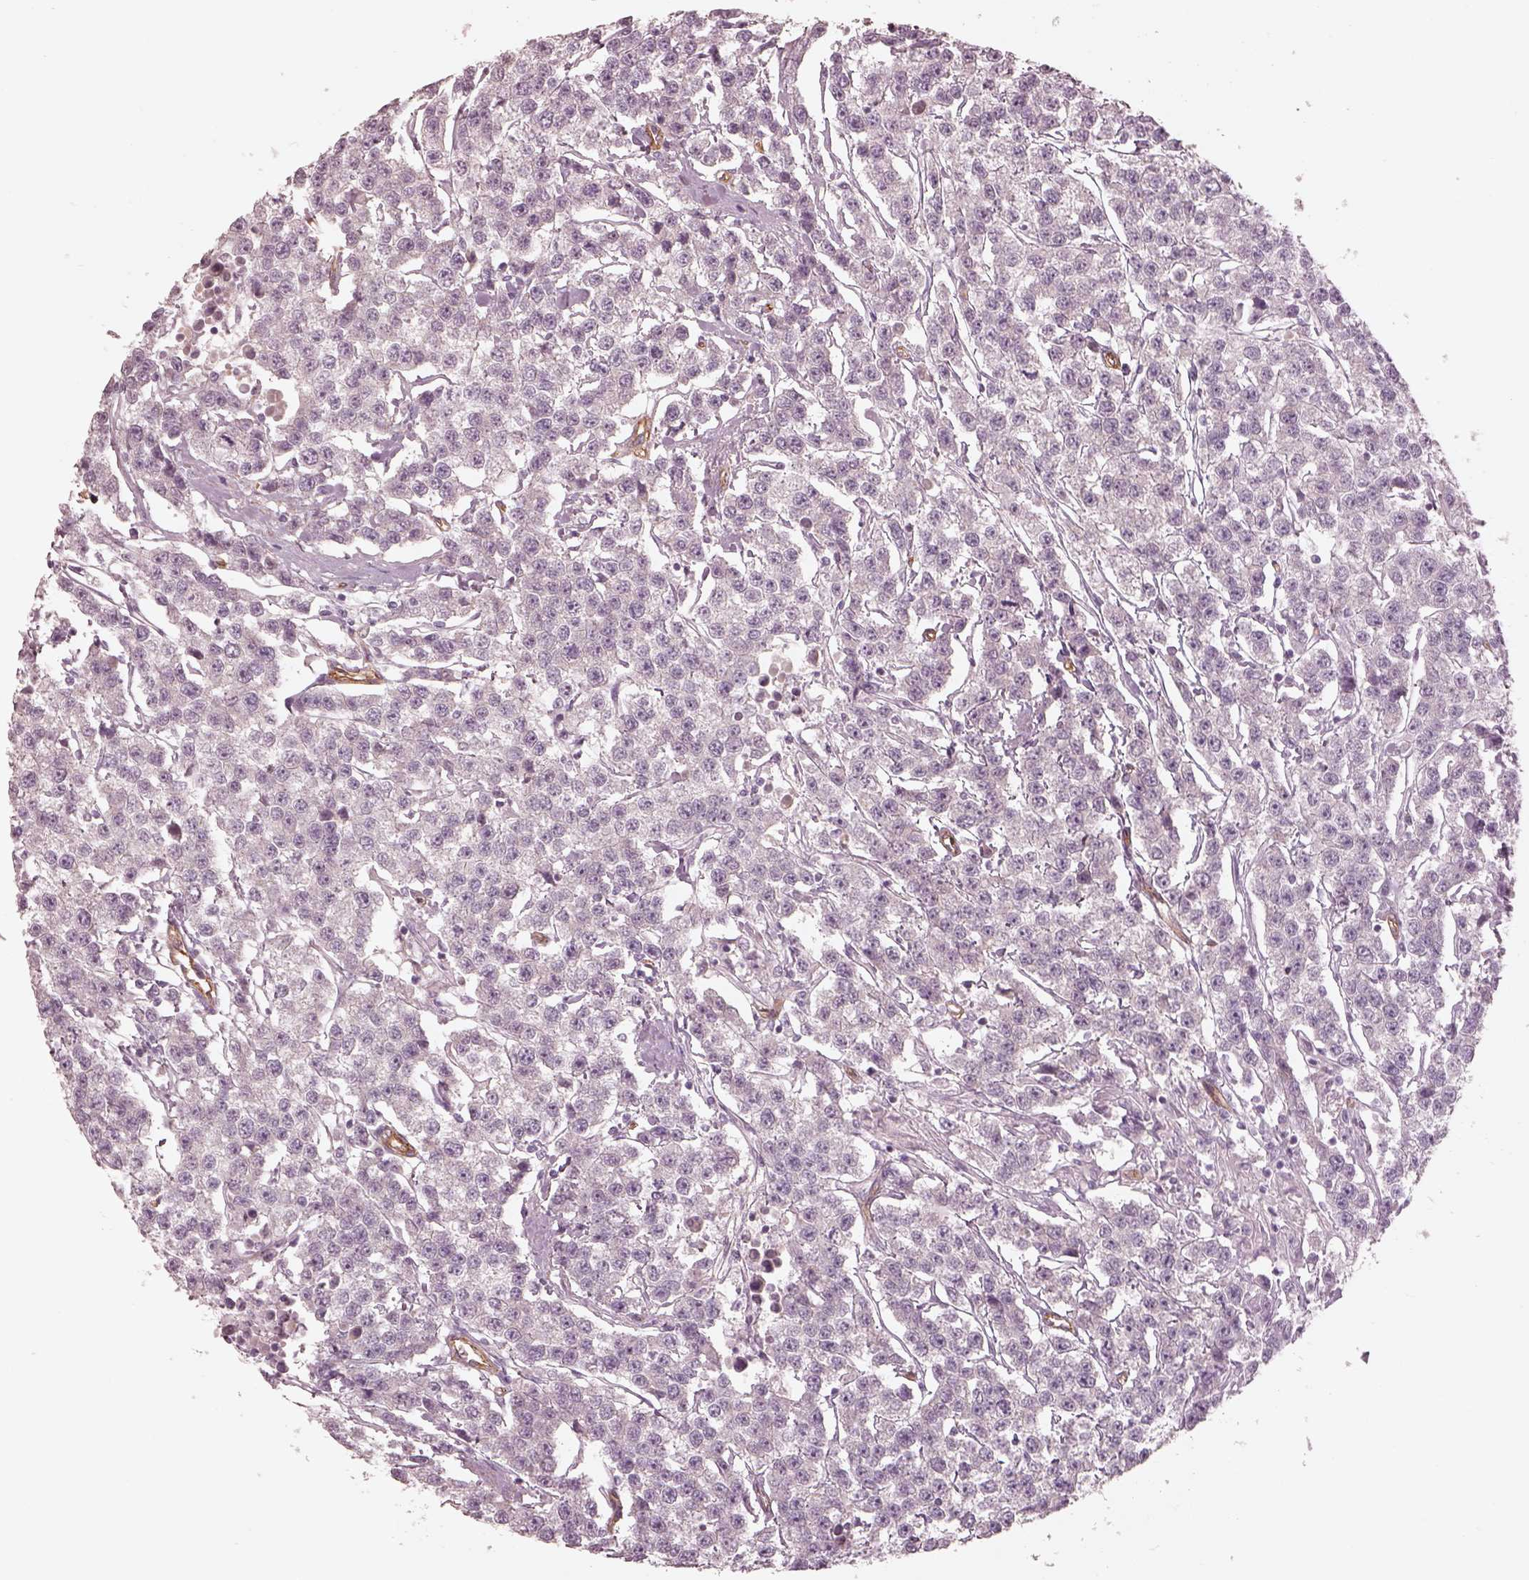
{"staining": {"intensity": "negative", "quantity": "none", "location": "none"}, "tissue": "testis cancer", "cell_type": "Tumor cells", "image_type": "cancer", "snomed": [{"axis": "morphology", "description": "Seminoma, NOS"}, {"axis": "topography", "description": "Testis"}], "caption": "A micrograph of human seminoma (testis) is negative for staining in tumor cells.", "gene": "CRYM", "patient": {"sex": "male", "age": 59}}